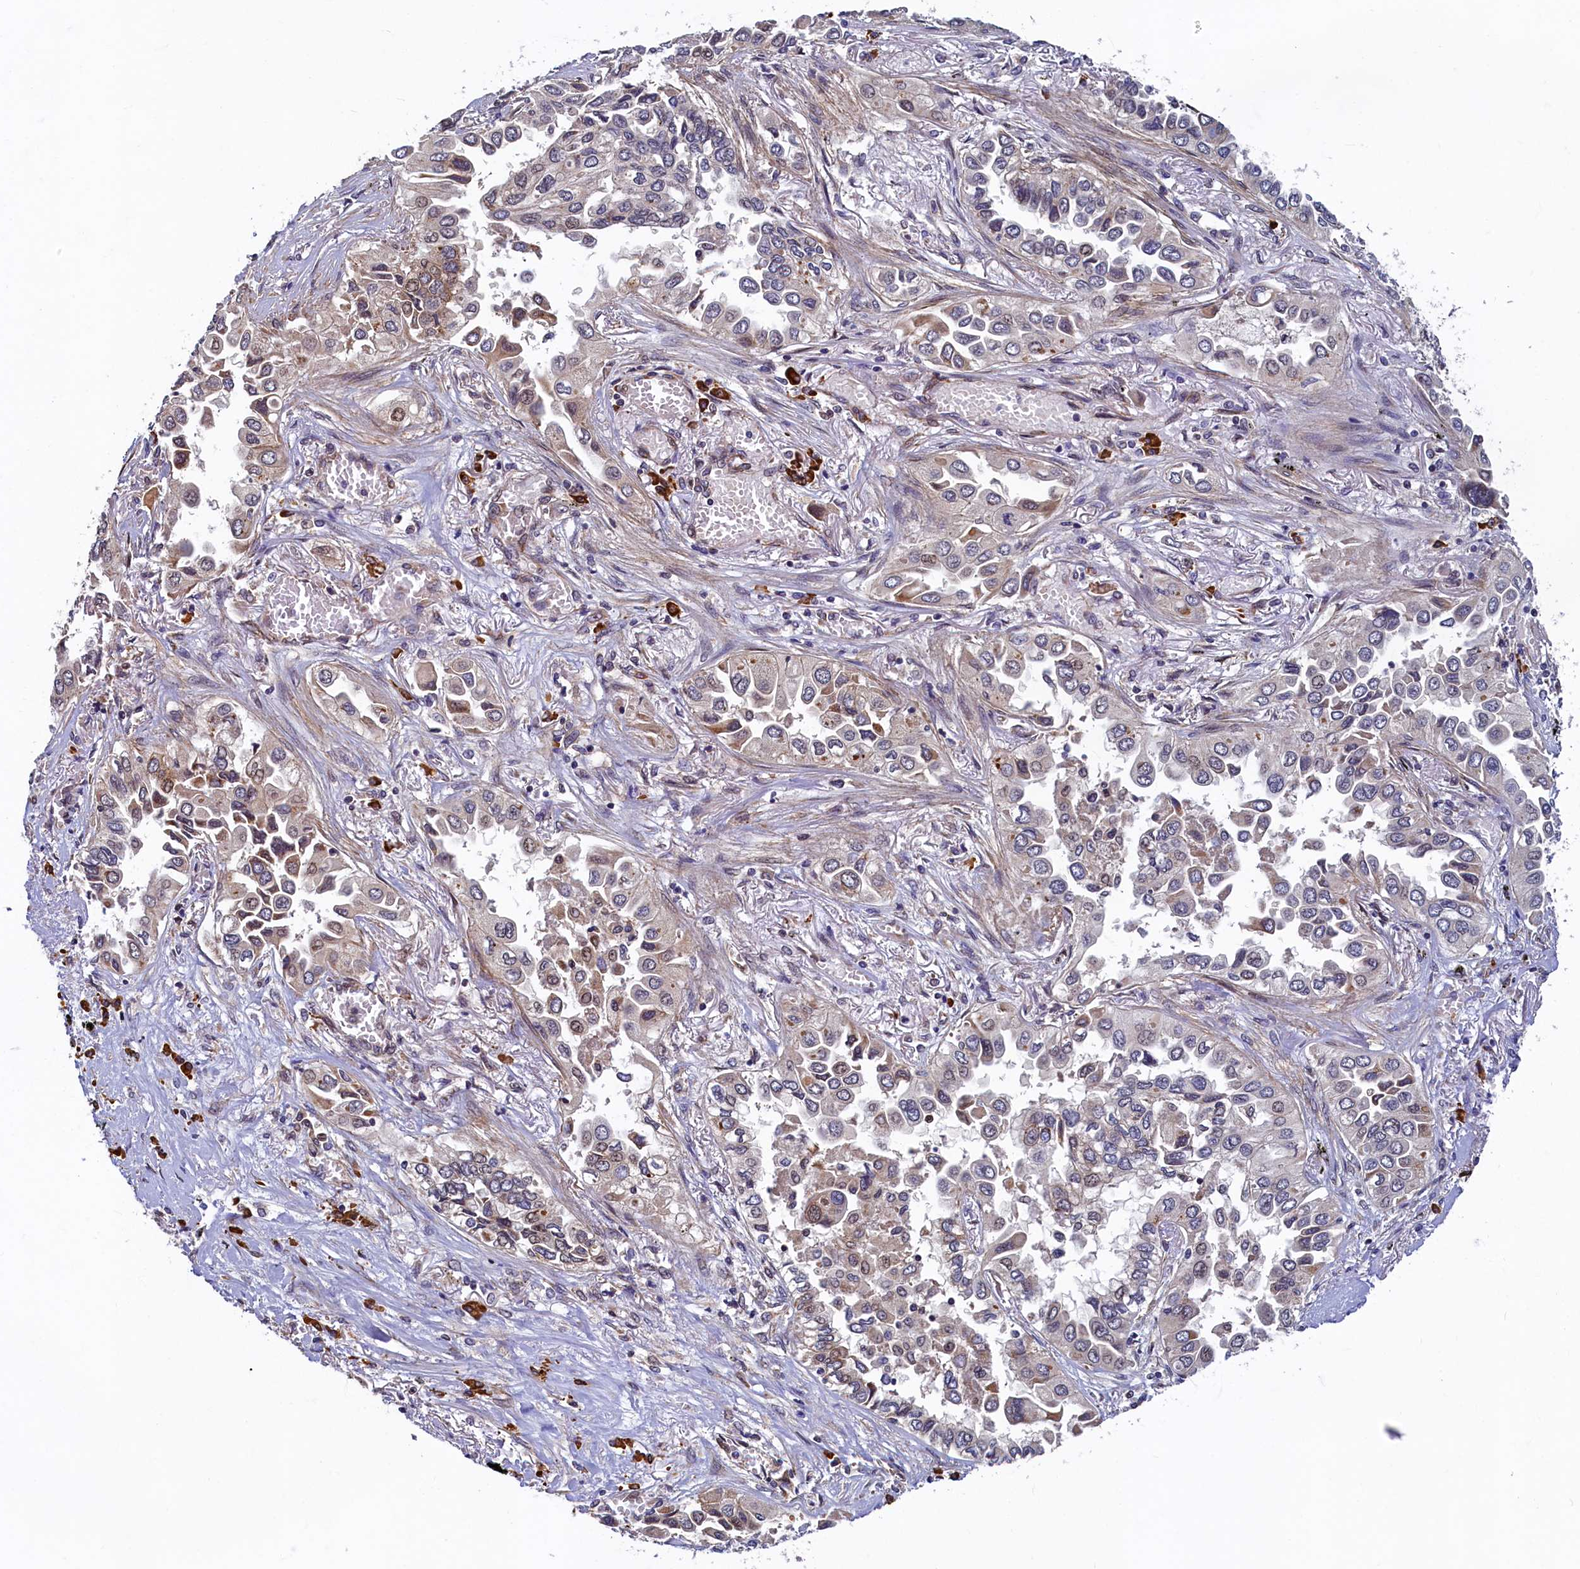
{"staining": {"intensity": "weak", "quantity": "<25%", "location": "cytoplasmic/membranous"}, "tissue": "lung cancer", "cell_type": "Tumor cells", "image_type": "cancer", "snomed": [{"axis": "morphology", "description": "Adenocarcinoma, NOS"}, {"axis": "topography", "description": "Lung"}], "caption": "Adenocarcinoma (lung) was stained to show a protein in brown. There is no significant staining in tumor cells. Nuclei are stained in blue.", "gene": "SLC16A14", "patient": {"sex": "female", "age": 76}}